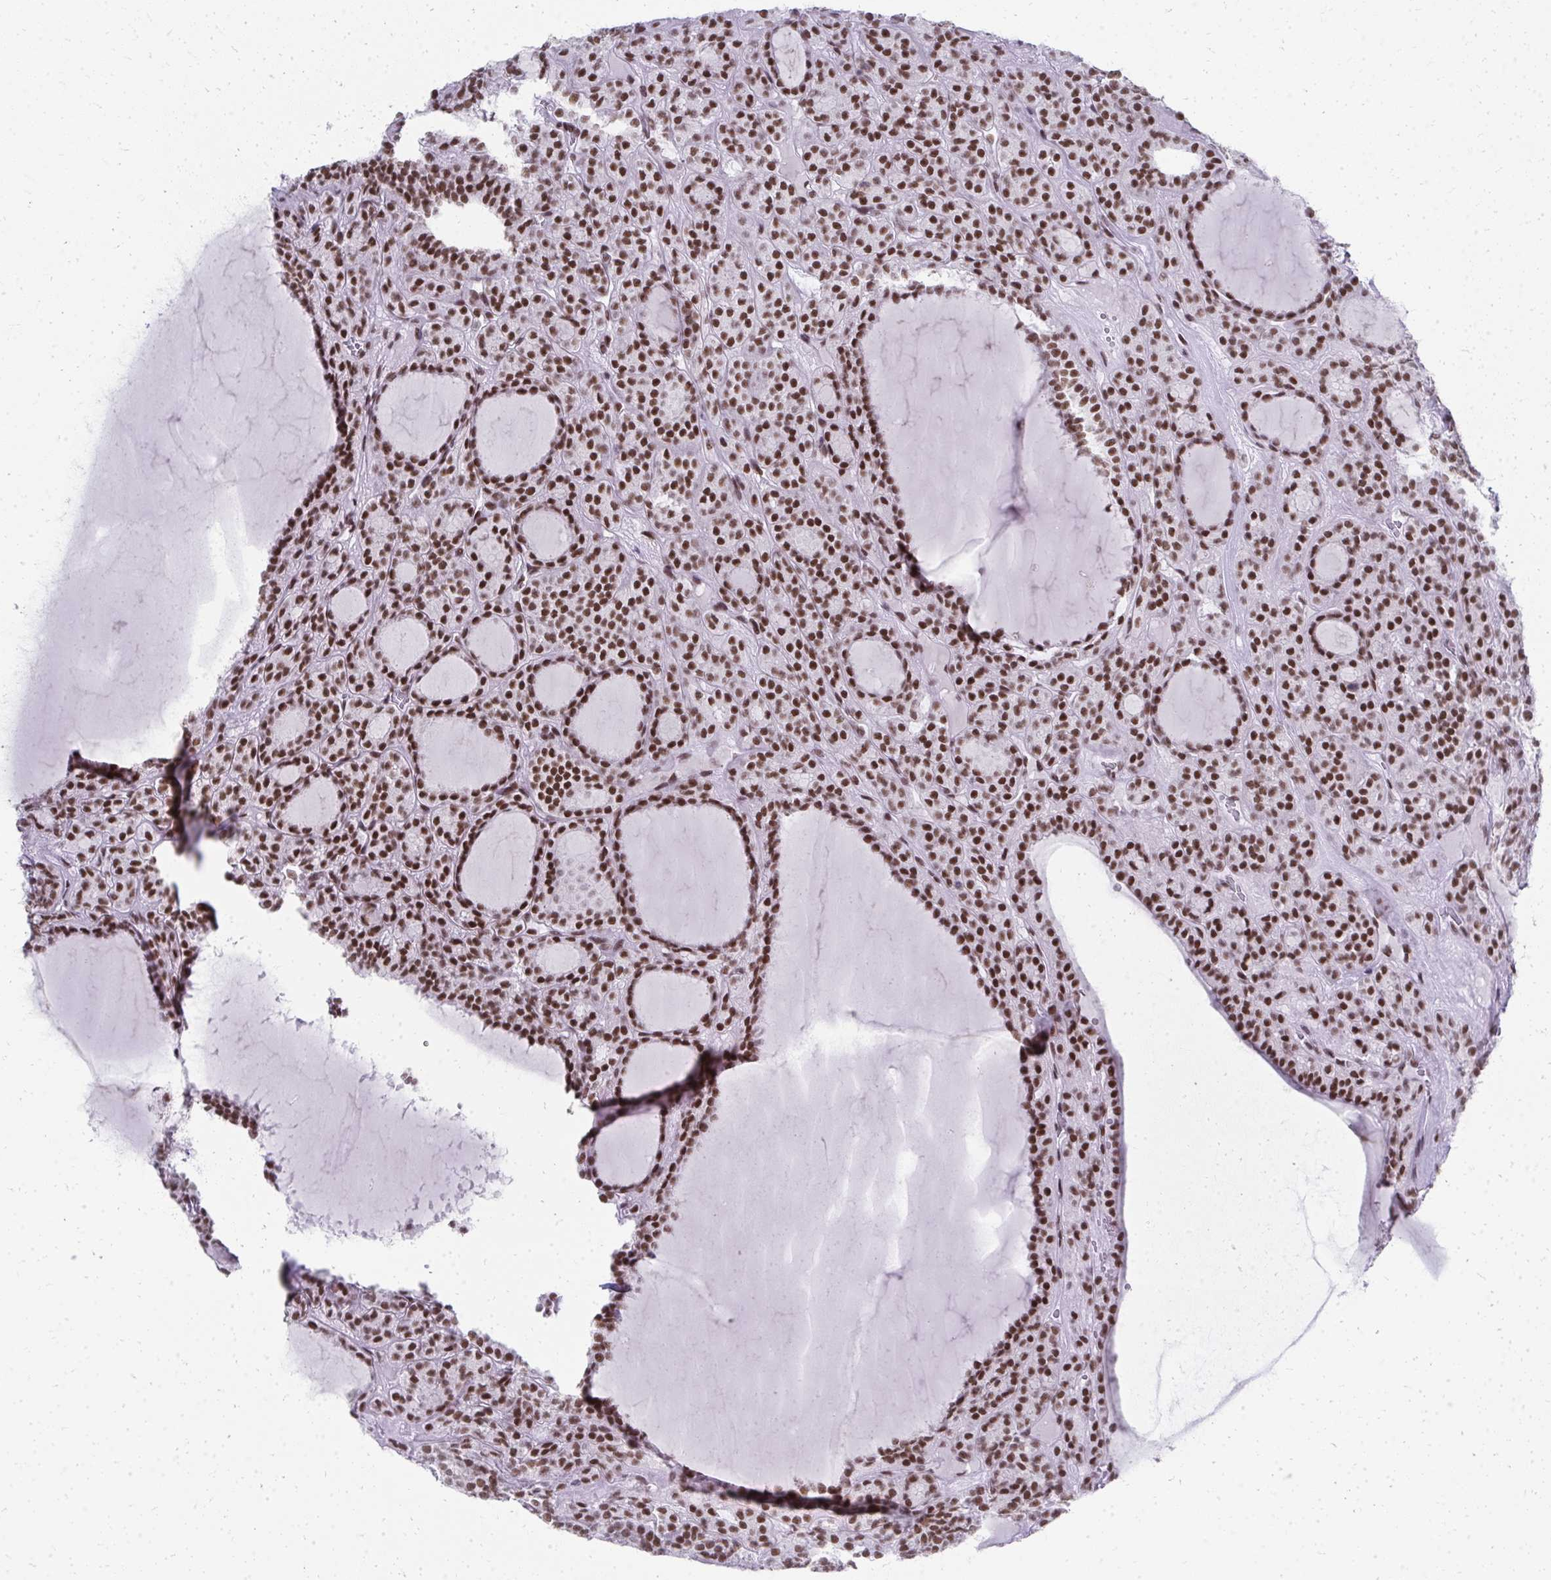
{"staining": {"intensity": "strong", "quantity": ">75%", "location": "nuclear"}, "tissue": "thyroid cancer", "cell_type": "Tumor cells", "image_type": "cancer", "snomed": [{"axis": "morphology", "description": "Follicular adenoma carcinoma, NOS"}, {"axis": "topography", "description": "Thyroid gland"}], "caption": "A histopathology image of human follicular adenoma carcinoma (thyroid) stained for a protein exhibits strong nuclear brown staining in tumor cells. Nuclei are stained in blue.", "gene": "CREBBP", "patient": {"sex": "female", "age": 63}}